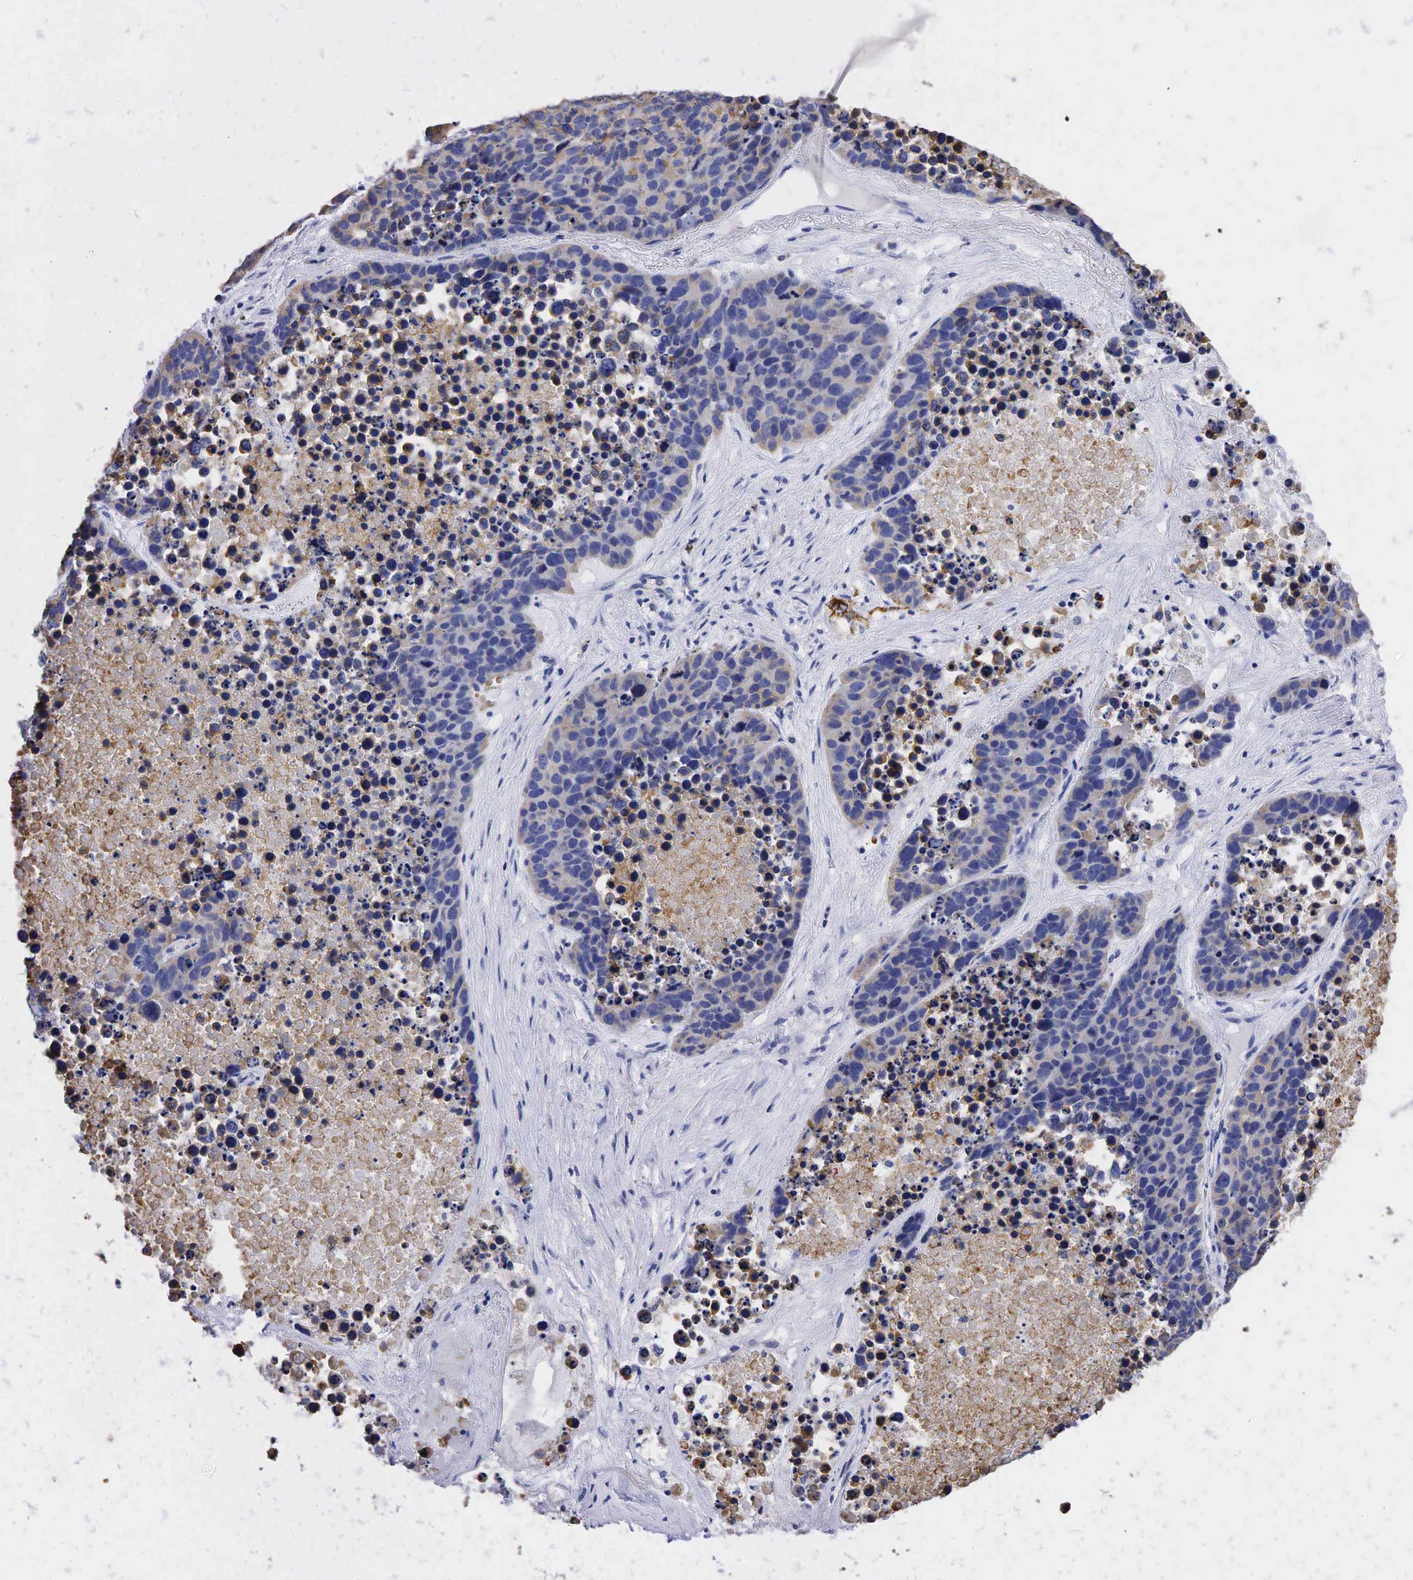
{"staining": {"intensity": "weak", "quantity": ">75%", "location": "cytoplasmic/membranous"}, "tissue": "lung cancer", "cell_type": "Tumor cells", "image_type": "cancer", "snomed": [{"axis": "morphology", "description": "Carcinoid, malignant, NOS"}, {"axis": "topography", "description": "Lung"}], "caption": "There is low levels of weak cytoplasmic/membranous expression in tumor cells of lung carcinoid (malignant), as demonstrated by immunohistochemical staining (brown color).", "gene": "SYP", "patient": {"sex": "male", "age": 60}}